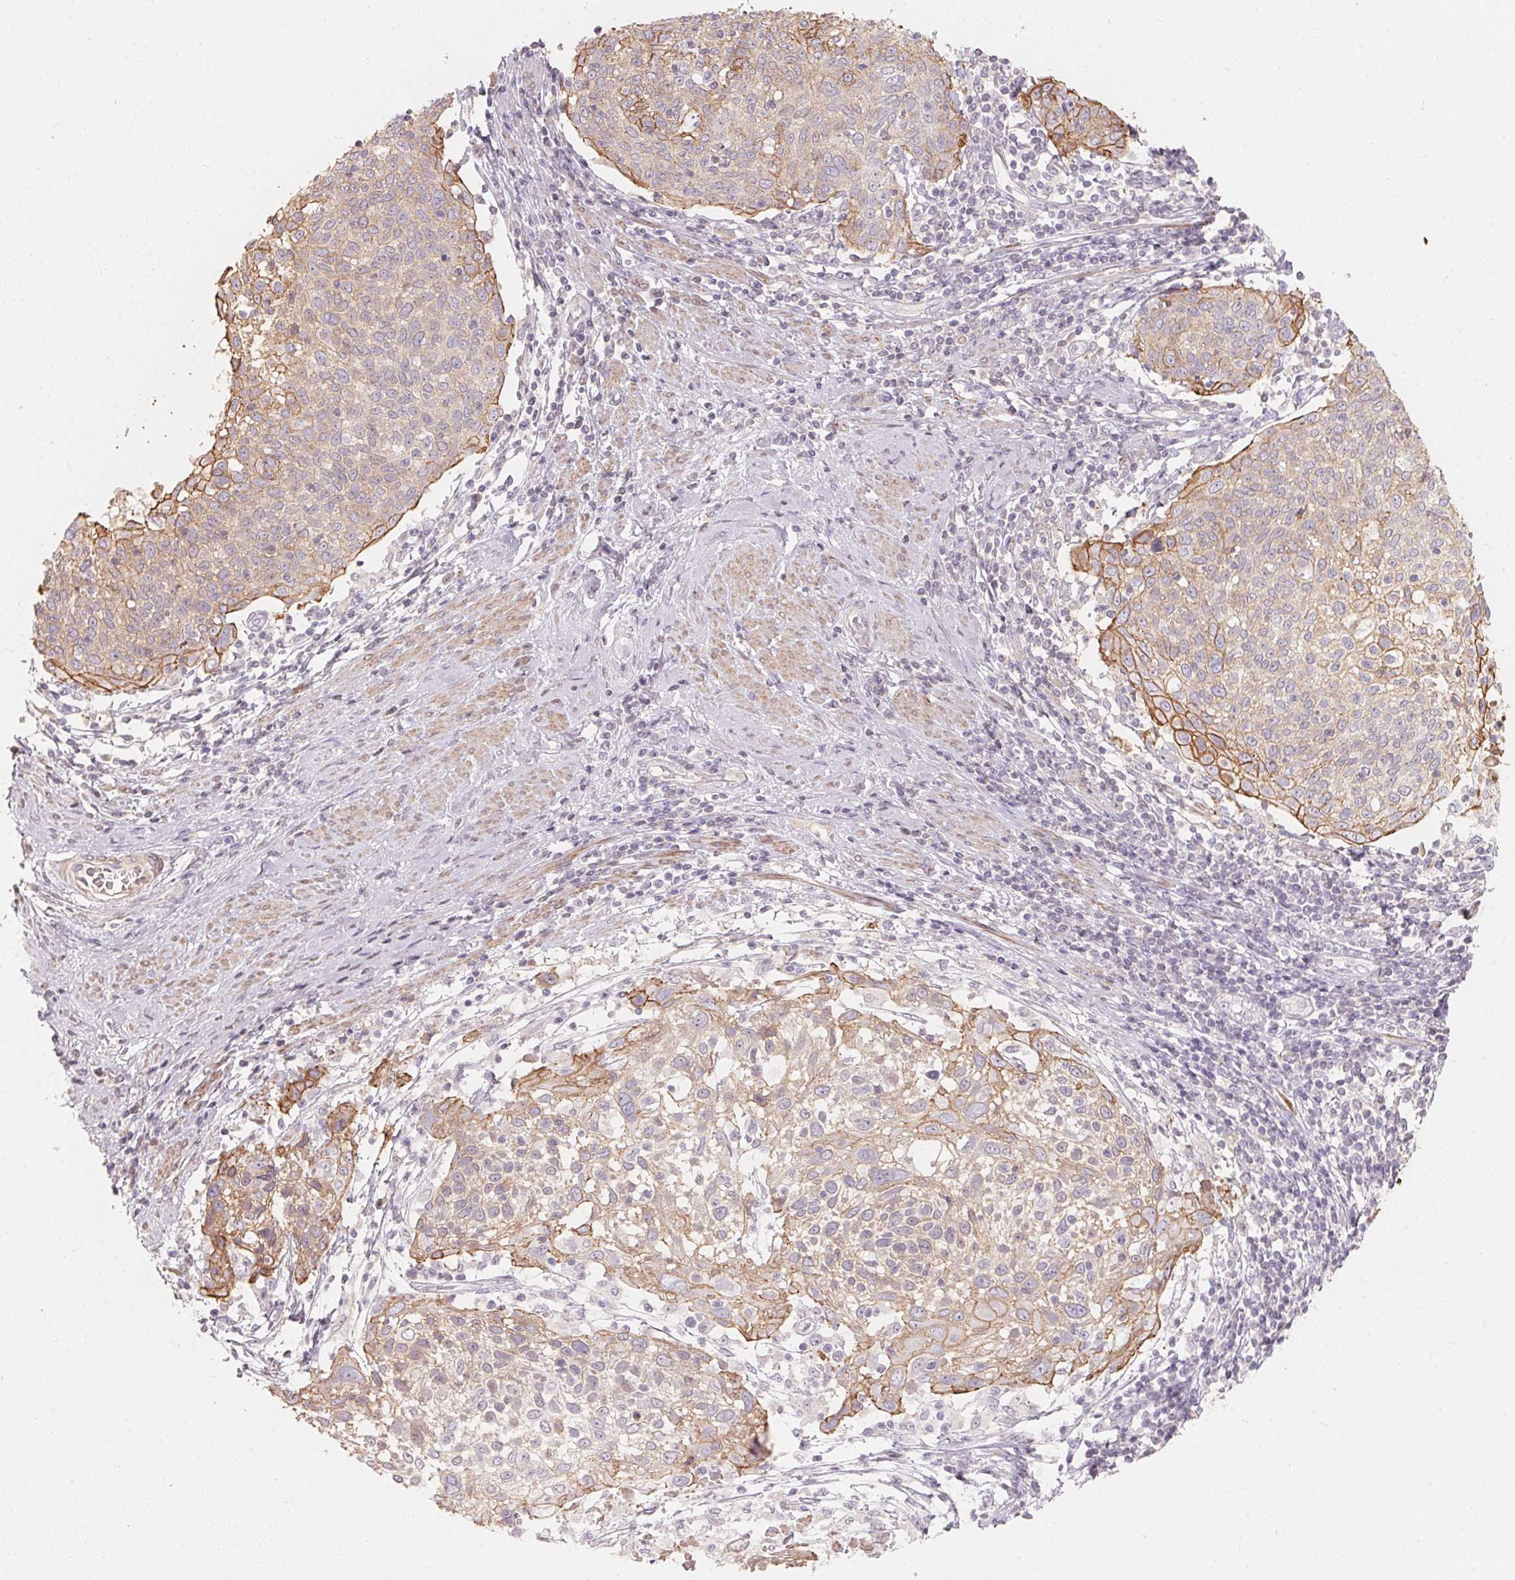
{"staining": {"intensity": "moderate", "quantity": "<25%", "location": "cytoplasmic/membranous"}, "tissue": "cervical cancer", "cell_type": "Tumor cells", "image_type": "cancer", "snomed": [{"axis": "morphology", "description": "Squamous cell carcinoma, NOS"}, {"axis": "topography", "description": "Cervix"}], "caption": "Moderate cytoplasmic/membranous protein positivity is identified in about <25% of tumor cells in cervical squamous cell carcinoma.", "gene": "TP53AIP1", "patient": {"sex": "female", "age": 61}}